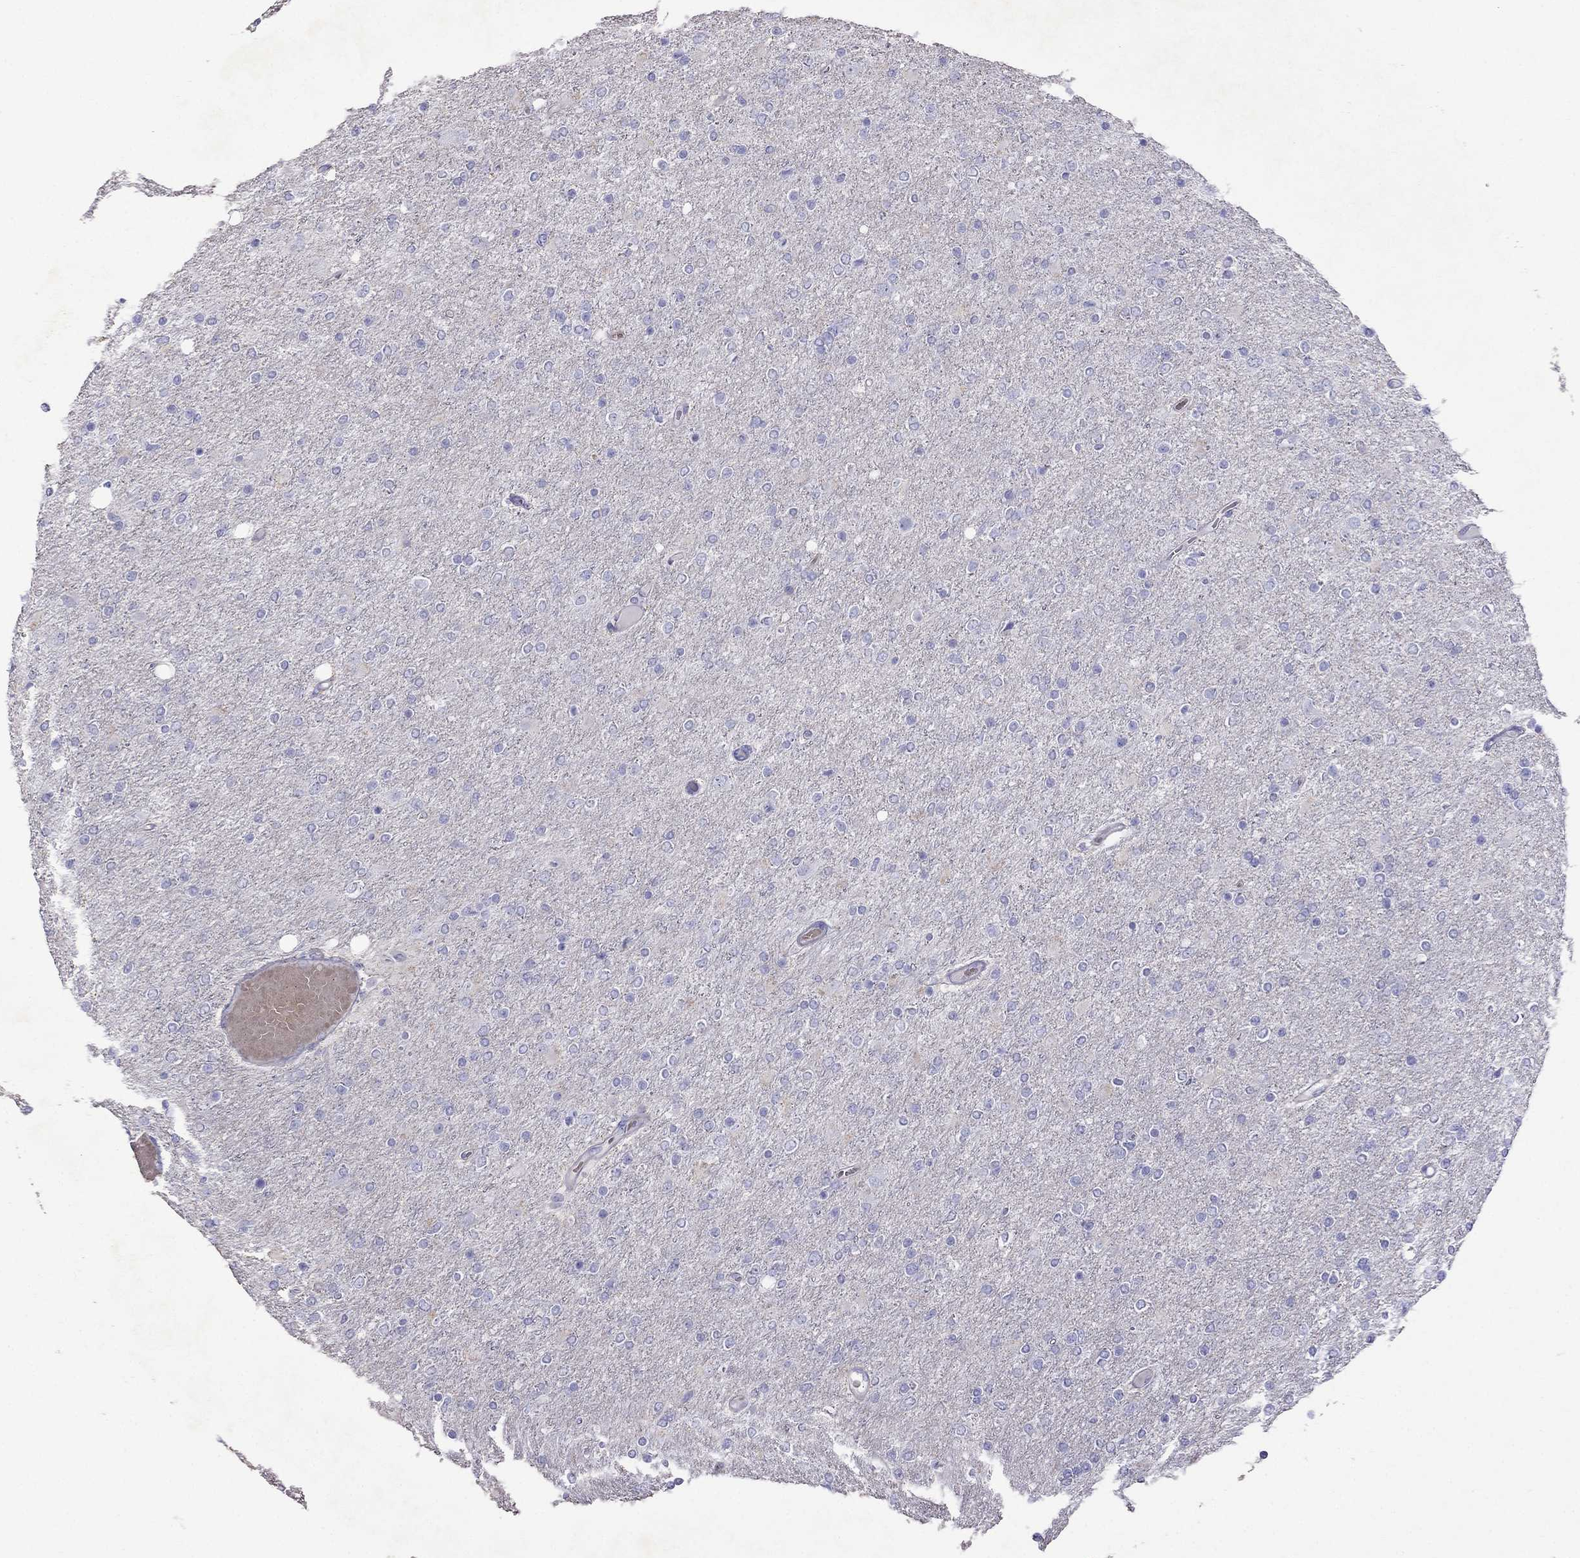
{"staining": {"intensity": "negative", "quantity": "none", "location": "none"}, "tissue": "glioma", "cell_type": "Tumor cells", "image_type": "cancer", "snomed": [{"axis": "morphology", "description": "Glioma, malignant, High grade"}, {"axis": "topography", "description": "Cerebral cortex"}], "caption": "DAB immunohistochemical staining of glioma displays no significant expression in tumor cells.", "gene": "TDRD1", "patient": {"sex": "male", "age": 70}}